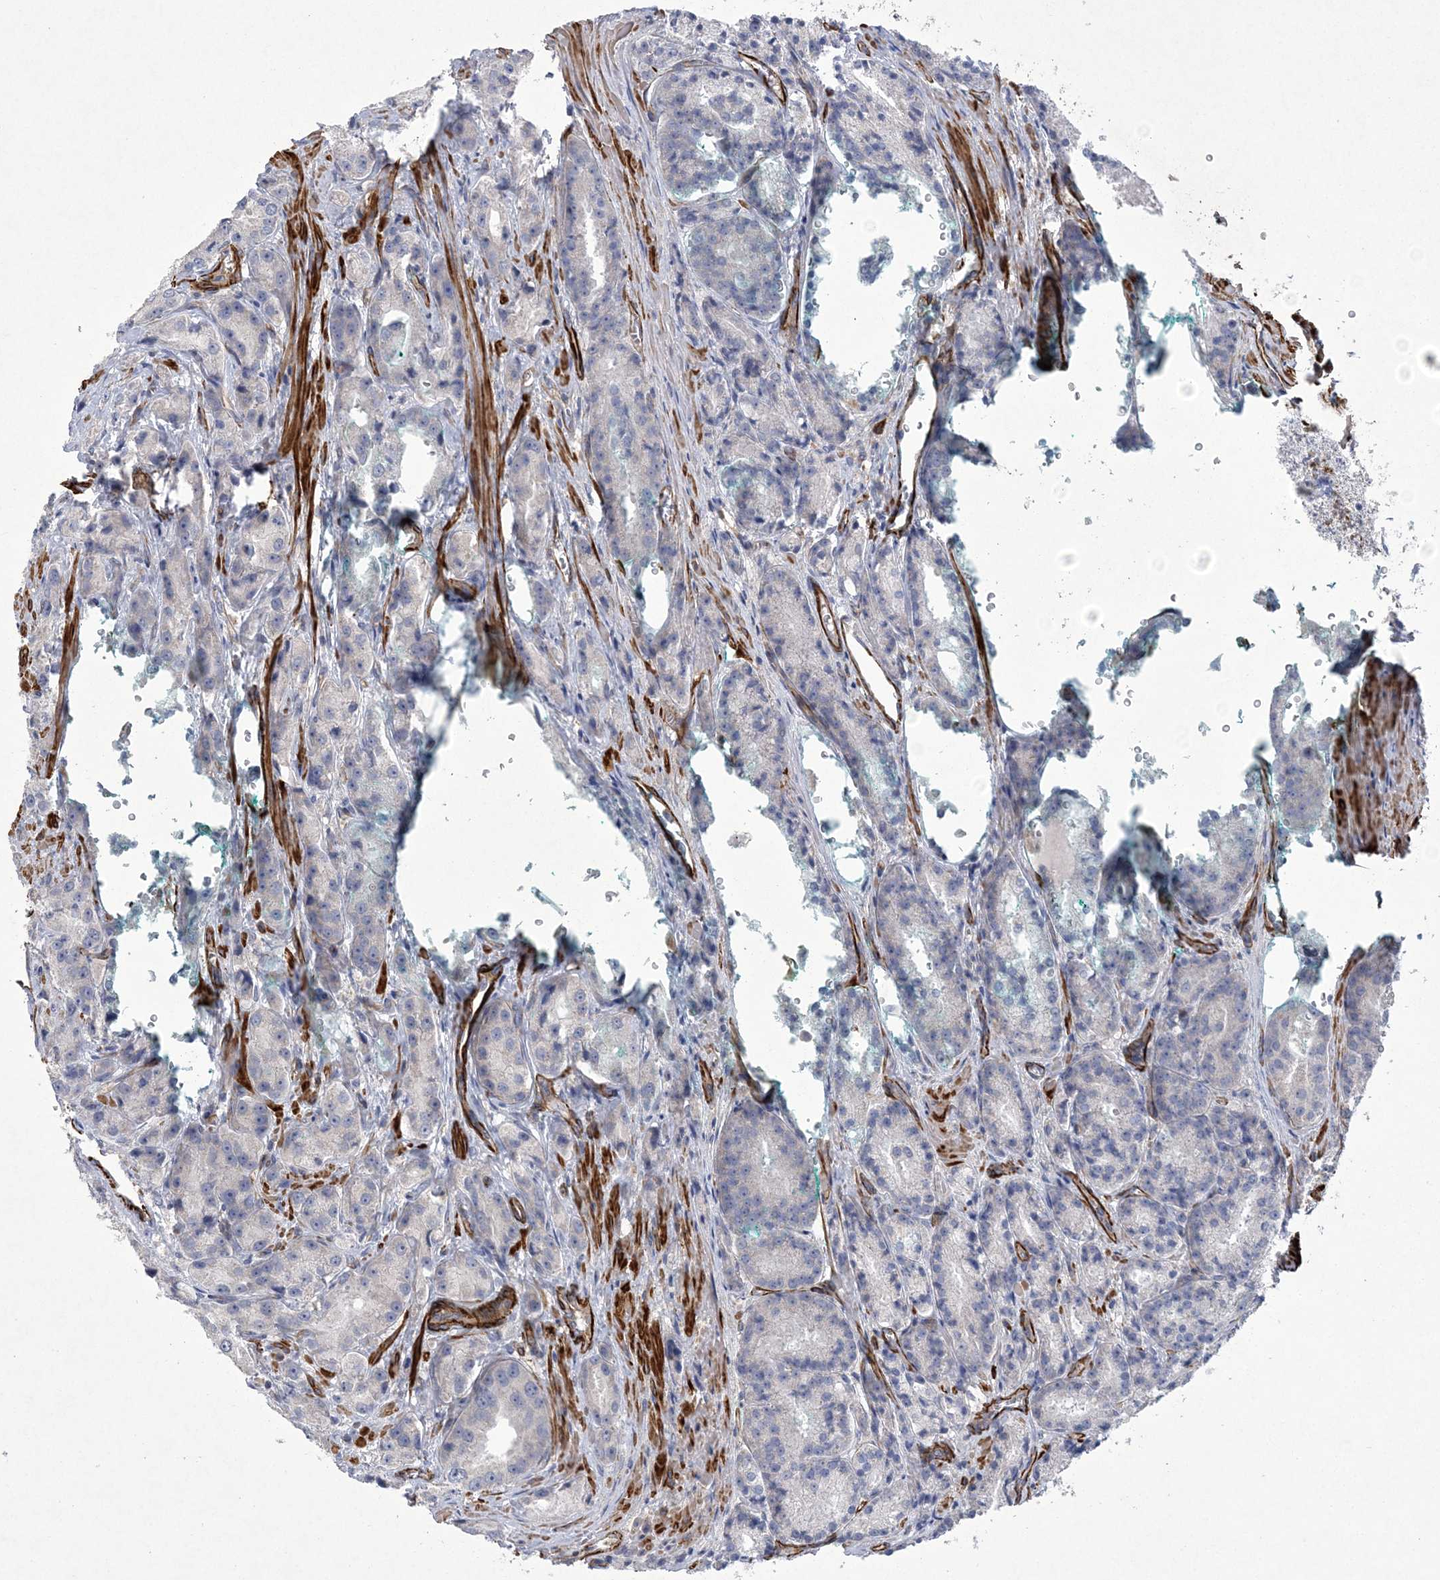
{"staining": {"intensity": "negative", "quantity": "none", "location": "none"}, "tissue": "prostate cancer", "cell_type": "Tumor cells", "image_type": "cancer", "snomed": [{"axis": "morphology", "description": "Adenocarcinoma, High grade"}, {"axis": "topography", "description": "Prostate"}], "caption": "Tumor cells are negative for brown protein staining in prostate cancer (adenocarcinoma (high-grade)). Nuclei are stained in blue.", "gene": "ARSJ", "patient": {"sex": "male", "age": 60}}